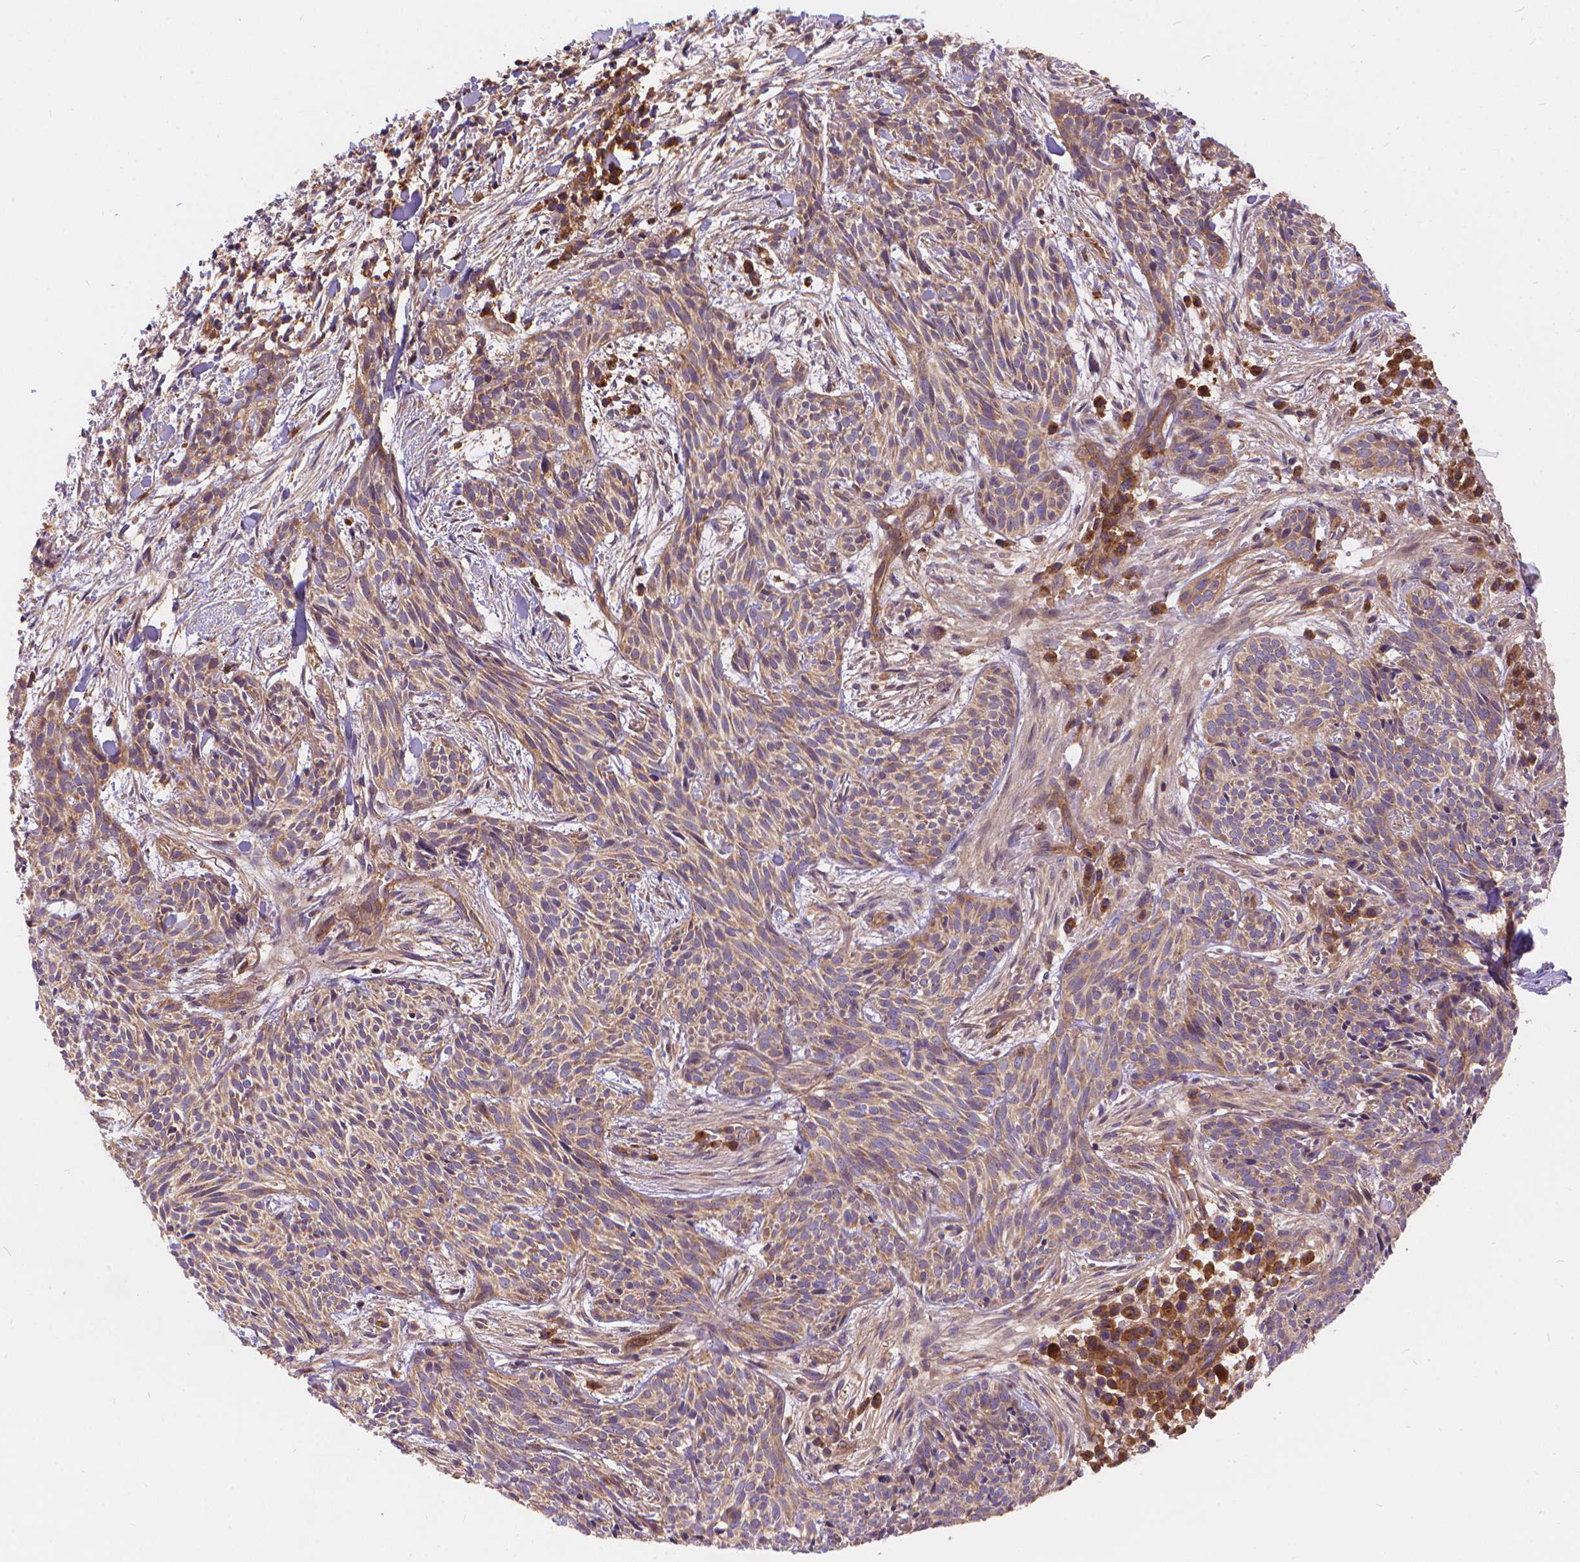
{"staining": {"intensity": "weak", "quantity": ">75%", "location": "cytoplasmic/membranous"}, "tissue": "skin cancer", "cell_type": "Tumor cells", "image_type": "cancer", "snomed": [{"axis": "morphology", "description": "Basal cell carcinoma"}, {"axis": "topography", "description": "Skin"}], "caption": "A low amount of weak cytoplasmic/membranous positivity is present in approximately >75% of tumor cells in skin basal cell carcinoma tissue.", "gene": "ARAP1", "patient": {"sex": "male", "age": 71}}